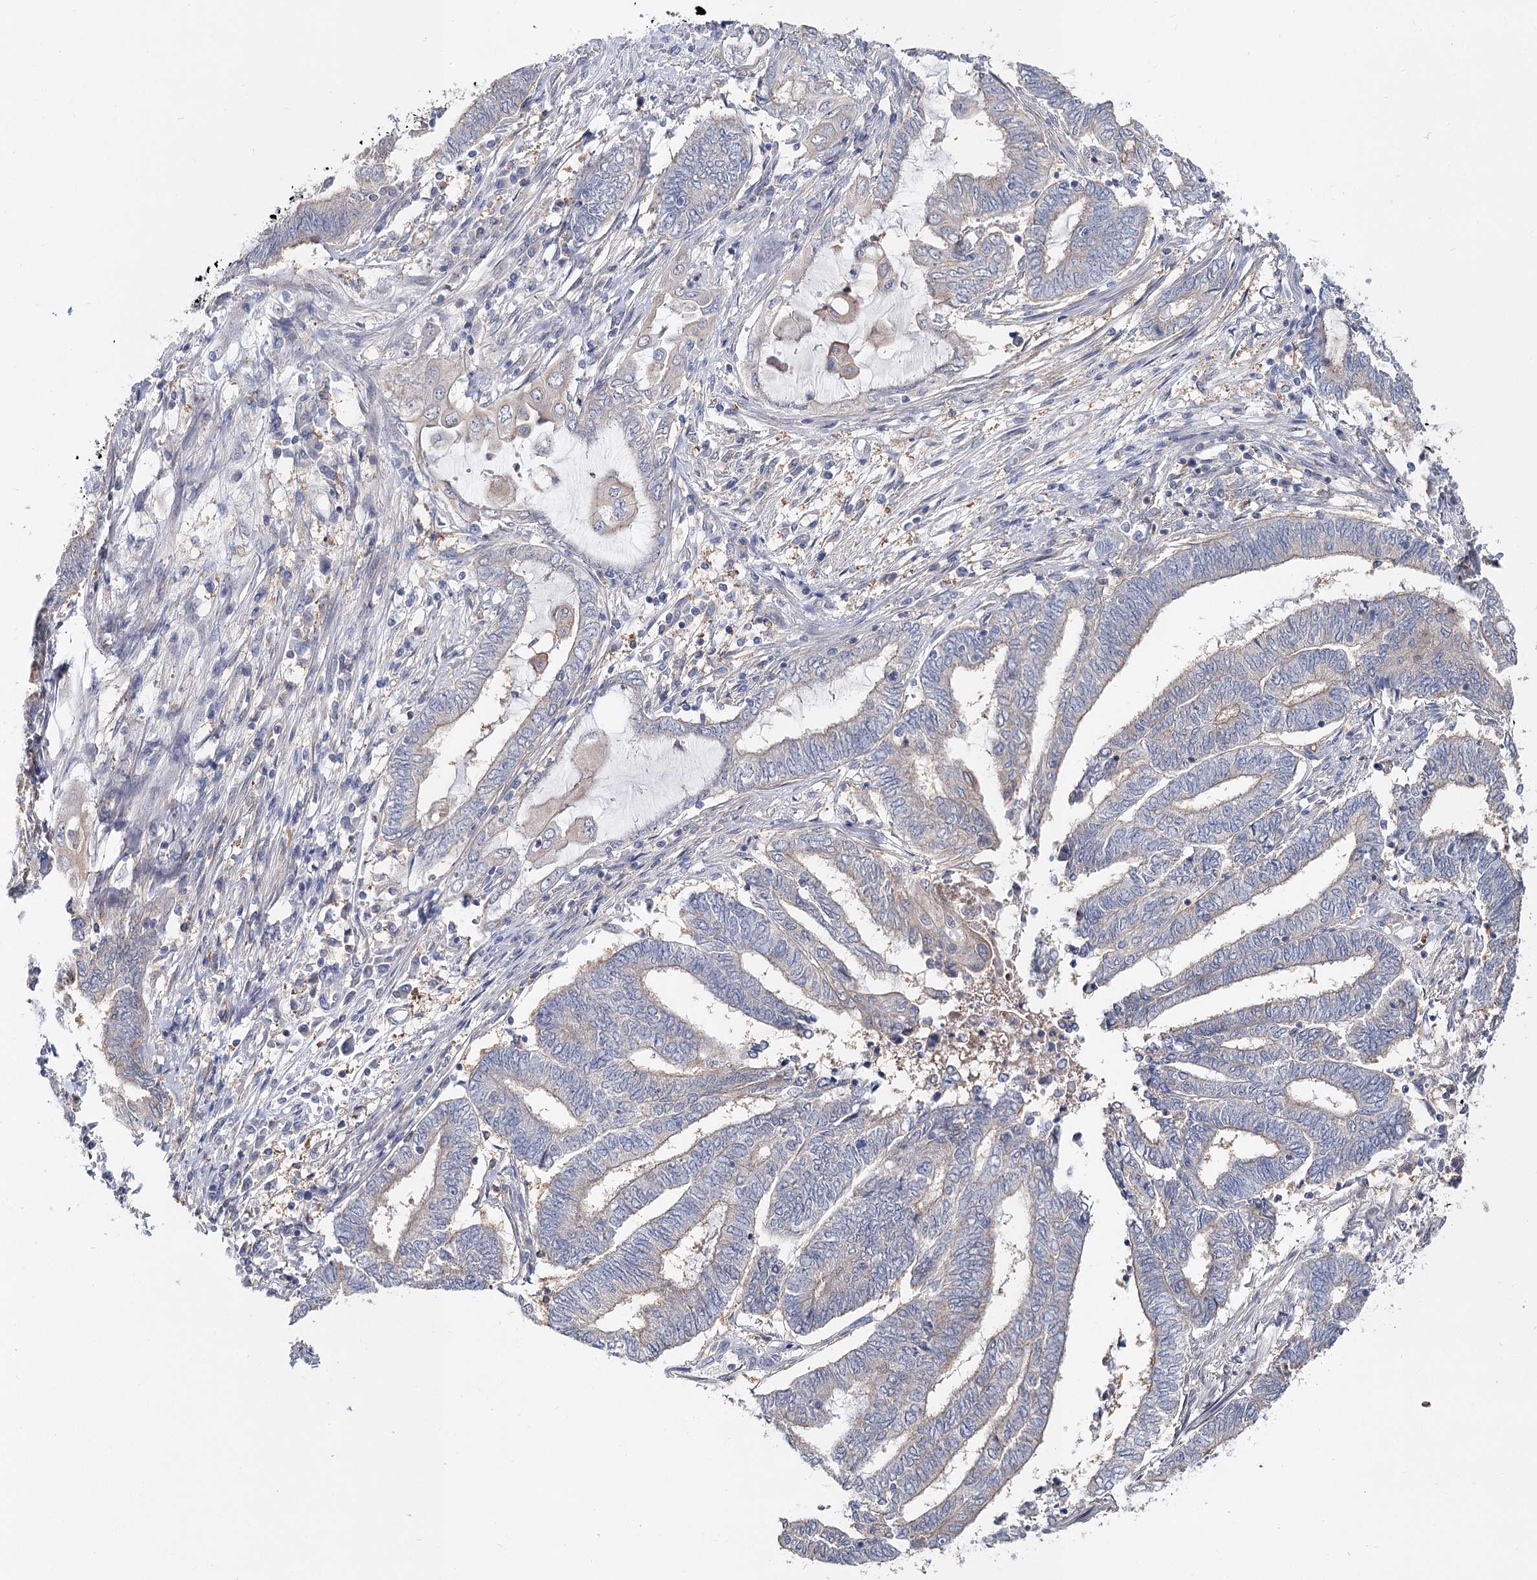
{"staining": {"intensity": "negative", "quantity": "none", "location": "none"}, "tissue": "endometrial cancer", "cell_type": "Tumor cells", "image_type": "cancer", "snomed": [{"axis": "morphology", "description": "Adenocarcinoma, NOS"}, {"axis": "topography", "description": "Uterus"}, {"axis": "topography", "description": "Endometrium"}], "caption": "Image shows no significant protein positivity in tumor cells of endometrial cancer (adenocarcinoma).", "gene": "UGP2", "patient": {"sex": "female", "age": 70}}